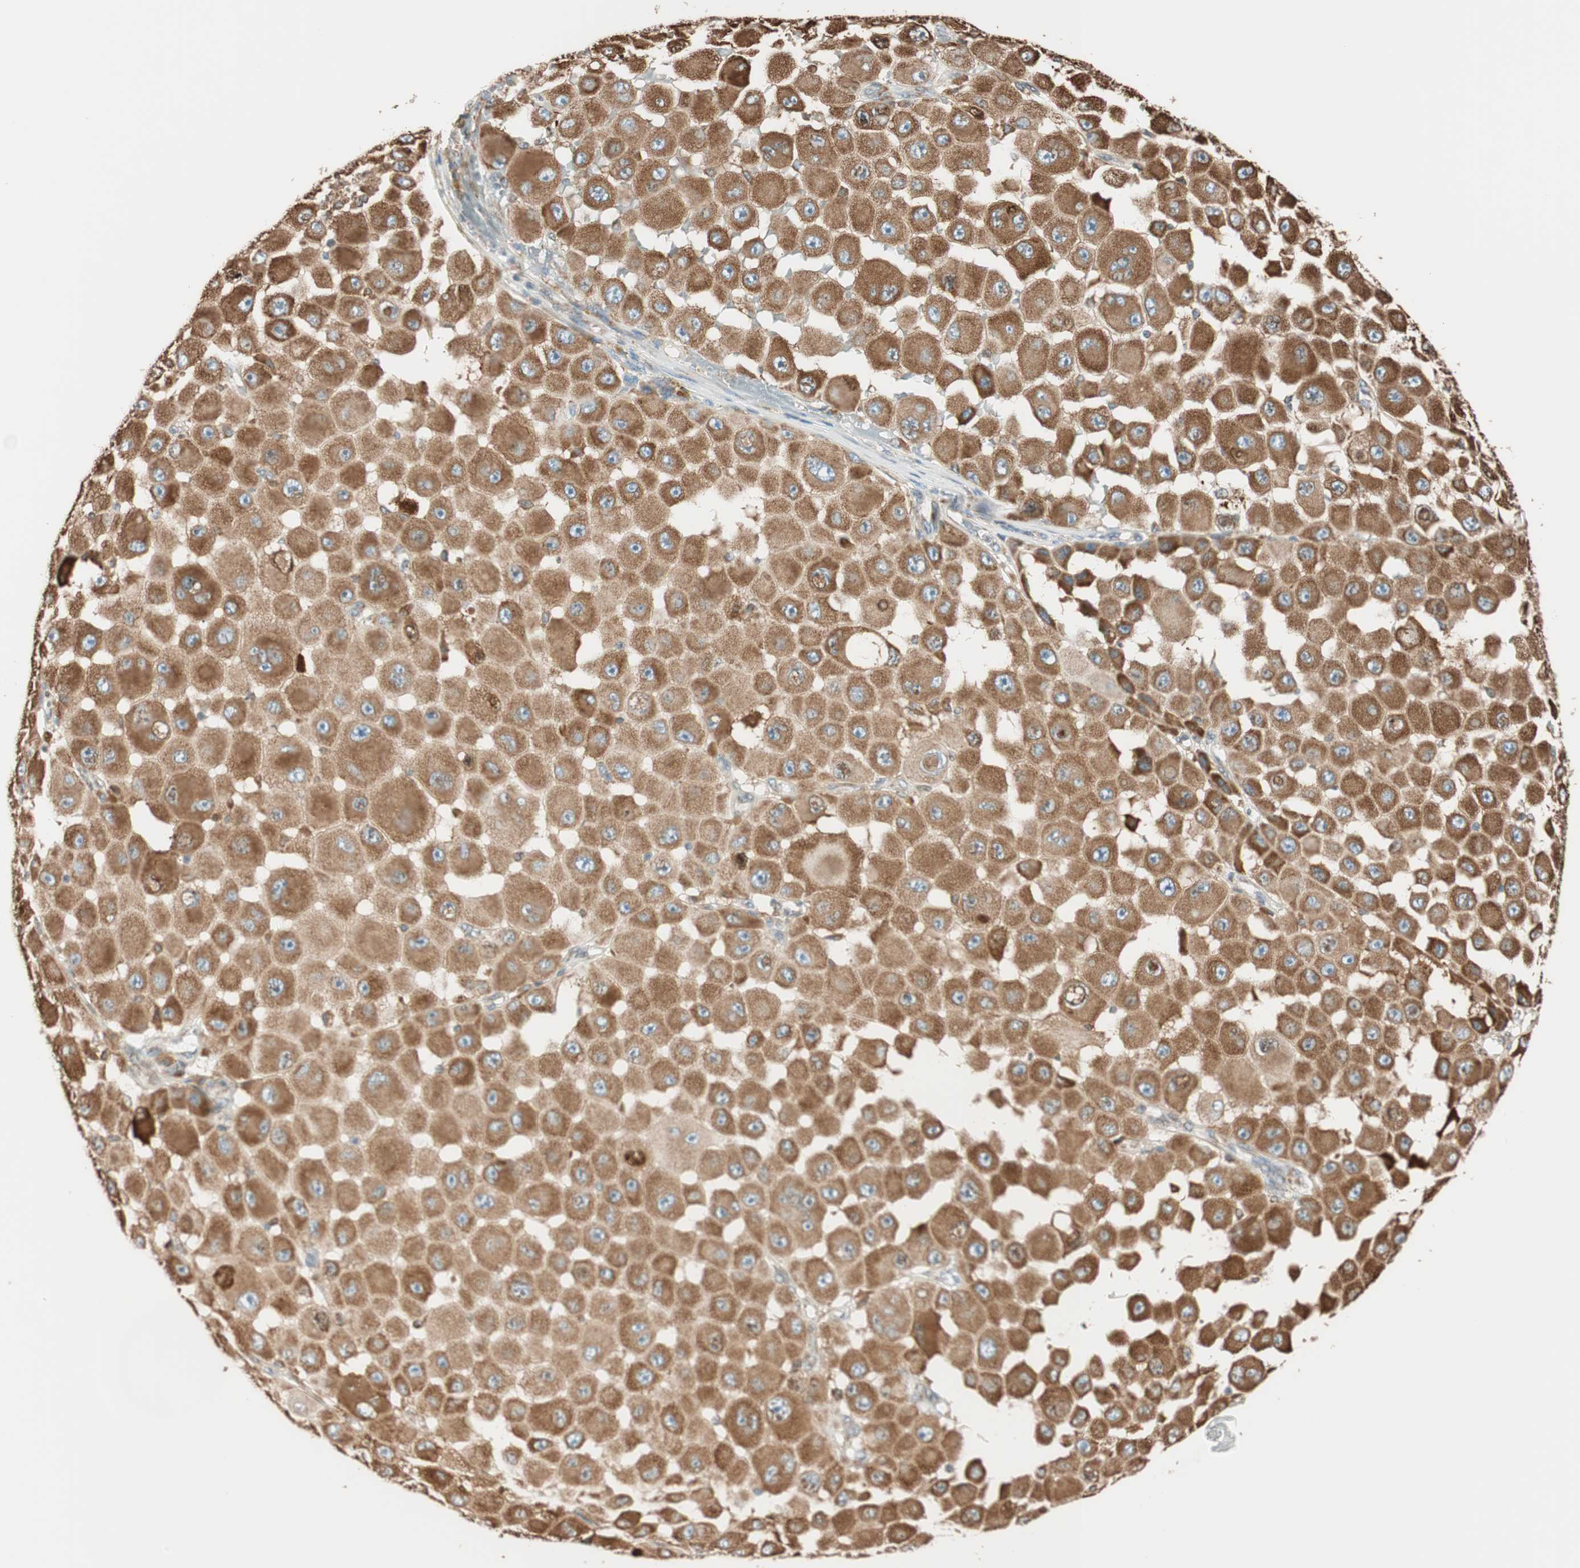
{"staining": {"intensity": "strong", "quantity": ">75%", "location": "cytoplasmic/membranous"}, "tissue": "melanoma", "cell_type": "Tumor cells", "image_type": "cancer", "snomed": [{"axis": "morphology", "description": "Malignant melanoma, NOS"}, {"axis": "topography", "description": "Skin"}], "caption": "An IHC histopathology image of neoplastic tissue is shown. Protein staining in brown highlights strong cytoplasmic/membranous positivity in malignant melanoma within tumor cells. The staining is performed using DAB (3,3'-diaminobenzidine) brown chromogen to label protein expression. The nuclei are counter-stained blue using hematoxylin.", "gene": "PRKCSH", "patient": {"sex": "female", "age": 81}}